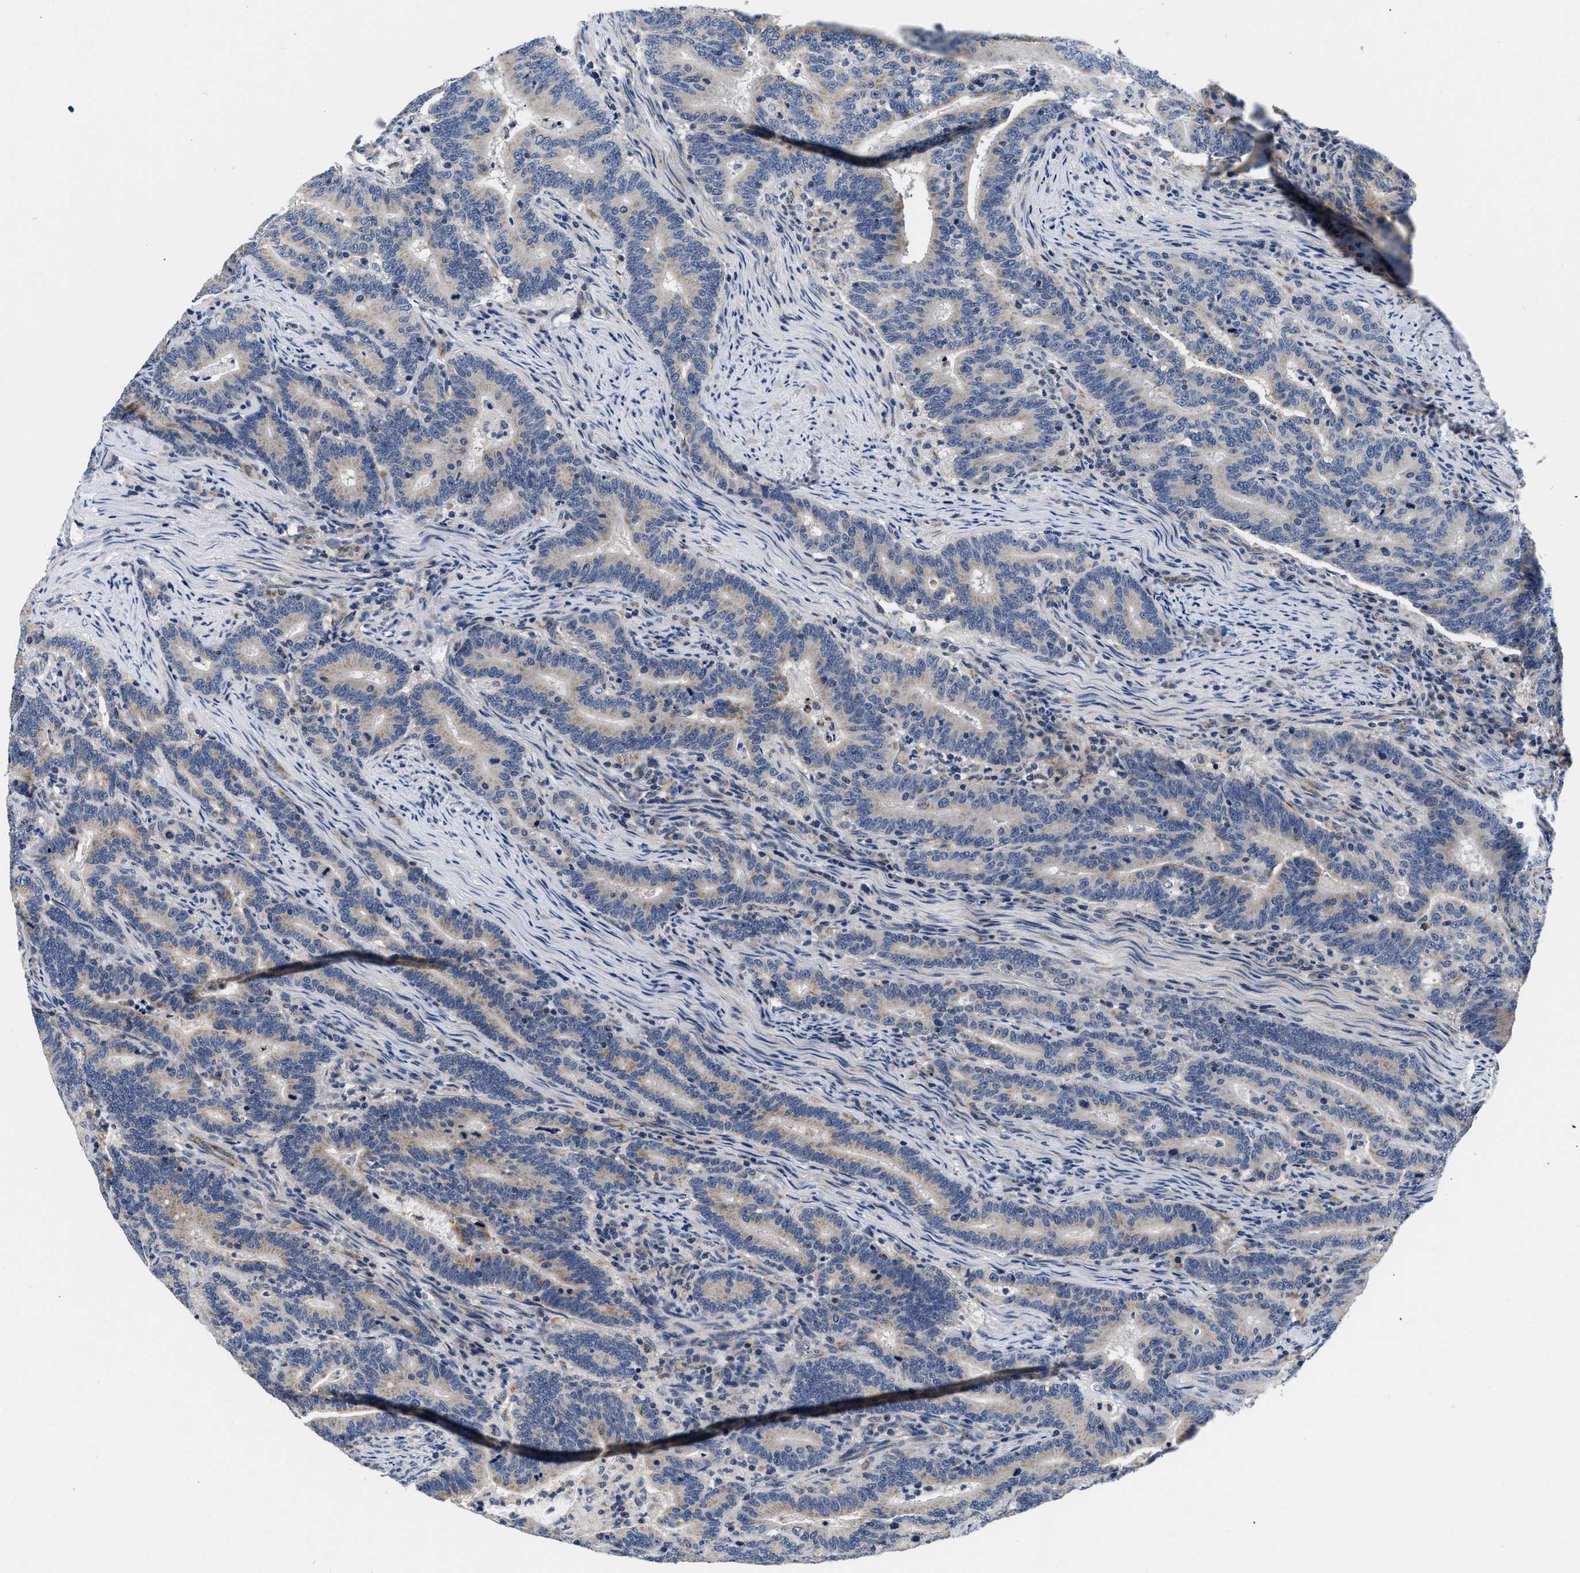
{"staining": {"intensity": "negative", "quantity": "none", "location": "none"}, "tissue": "colorectal cancer", "cell_type": "Tumor cells", "image_type": "cancer", "snomed": [{"axis": "morphology", "description": "Adenocarcinoma, NOS"}, {"axis": "topography", "description": "Colon"}], "caption": "The IHC photomicrograph has no significant expression in tumor cells of colorectal adenocarcinoma tissue.", "gene": "PDP1", "patient": {"sex": "female", "age": 66}}